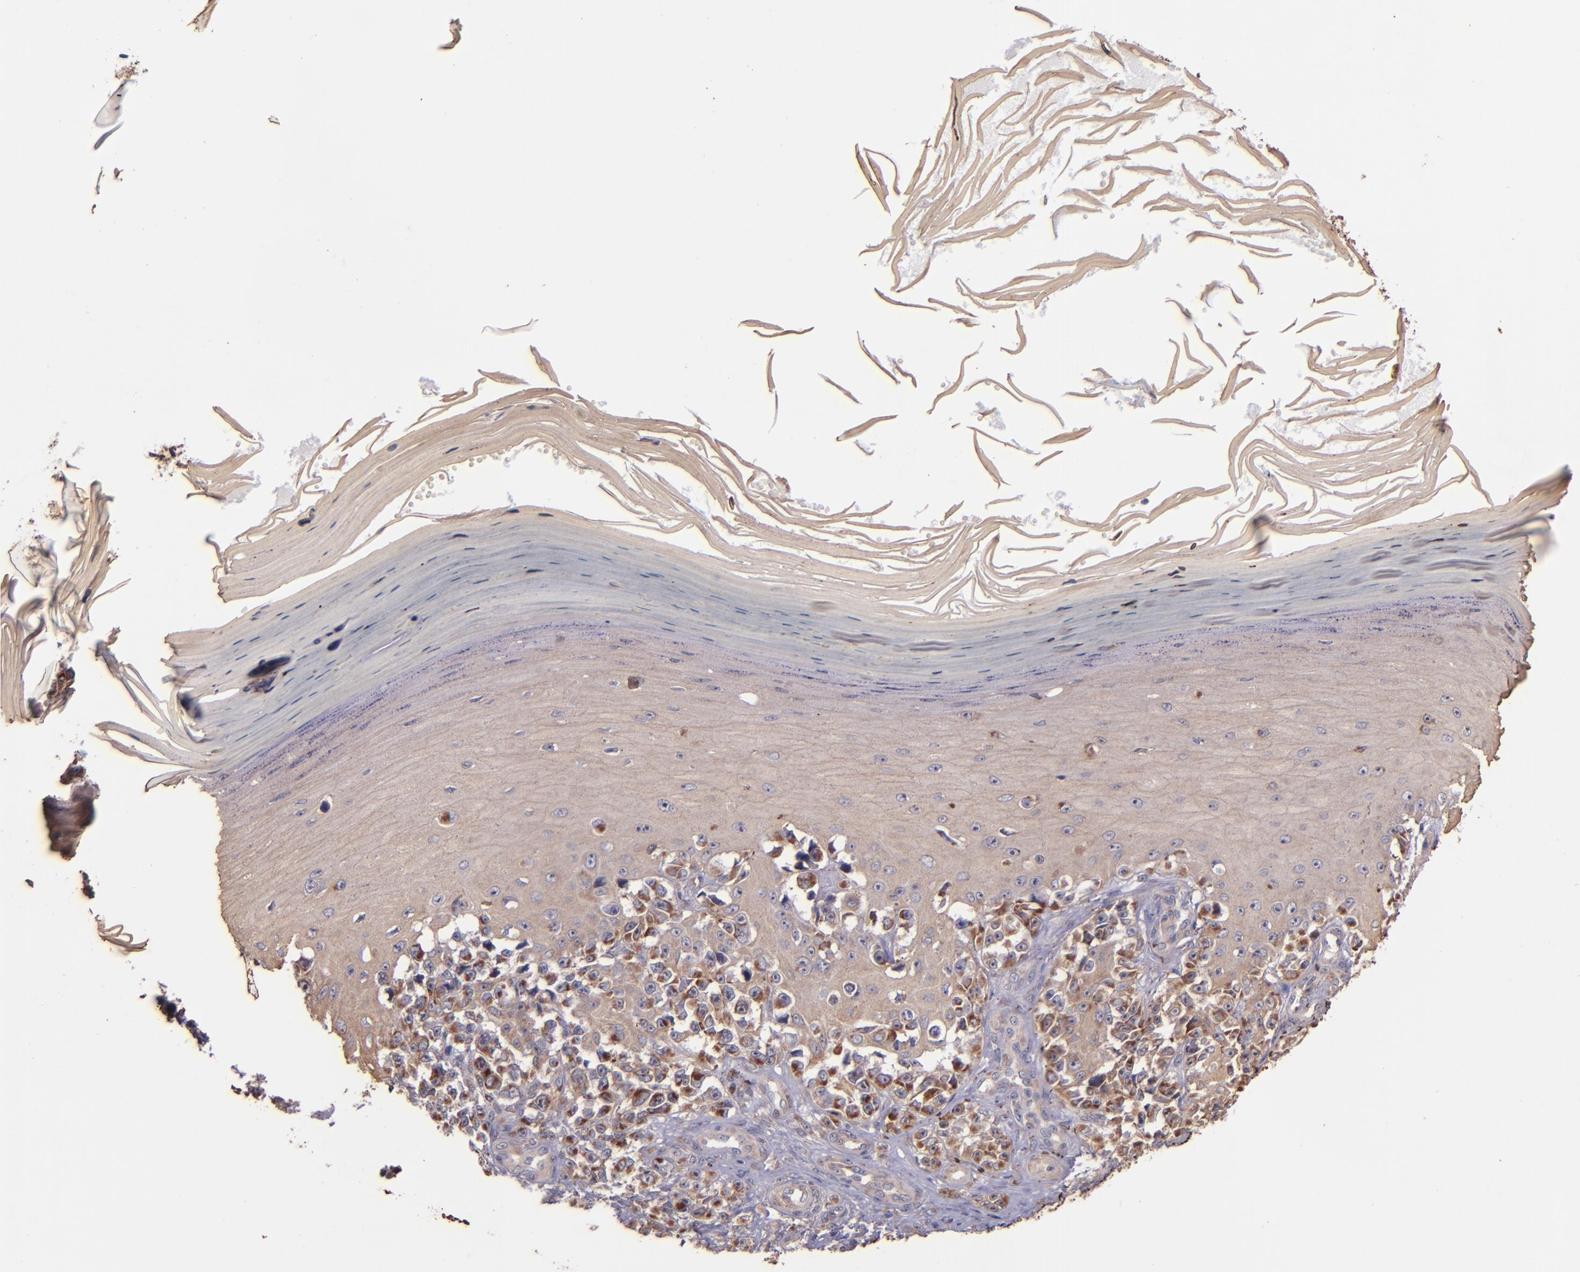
{"staining": {"intensity": "moderate", "quantity": ">75%", "location": "cytoplasmic/membranous"}, "tissue": "melanoma", "cell_type": "Tumor cells", "image_type": "cancer", "snomed": [{"axis": "morphology", "description": "Malignant melanoma, NOS"}, {"axis": "topography", "description": "Skin"}], "caption": "A high-resolution photomicrograph shows IHC staining of malignant melanoma, which shows moderate cytoplasmic/membranous positivity in about >75% of tumor cells.", "gene": "SHC1", "patient": {"sex": "female", "age": 82}}